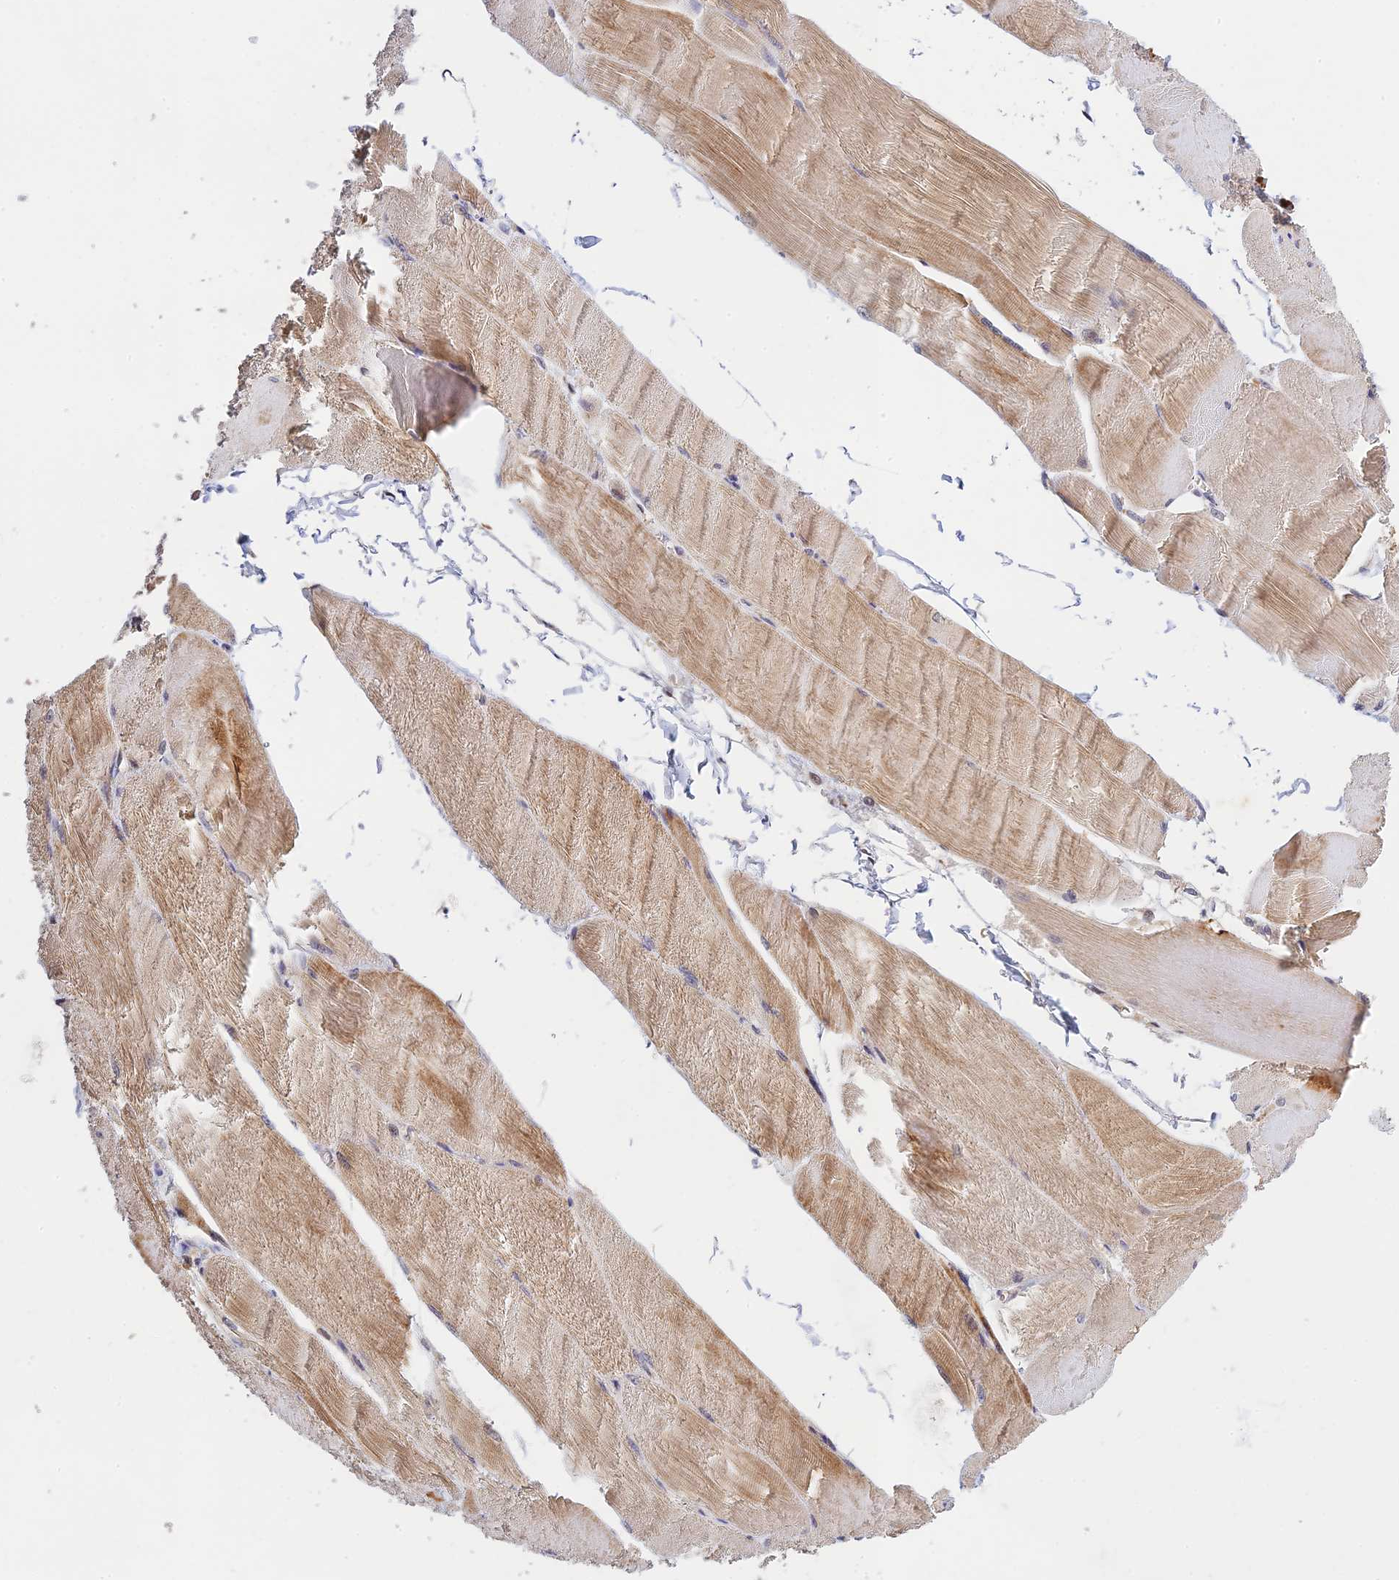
{"staining": {"intensity": "moderate", "quantity": "25%-75%", "location": "cytoplasmic/membranous"}, "tissue": "skeletal muscle", "cell_type": "Myocytes", "image_type": "normal", "snomed": [{"axis": "morphology", "description": "Normal tissue, NOS"}, {"axis": "morphology", "description": "Basal cell carcinoma"}, {"axis": "topography", "description": "Skeletal muscle"}], "caption": "Immunohistochemical staining of normal skeletal muscle exhibits 25%-75% levels of moderate cytoplasmic/membranous protein expression in approximately 25%-75% of myocytes. The staining was performed using DAB (3,3'-diaminobenzidine), with brown indicating positive protein expression. Nuclei are stained blue with hematoxylin.", "gene": "CWH43", "patient": {"sex": "female", "age": 64}}